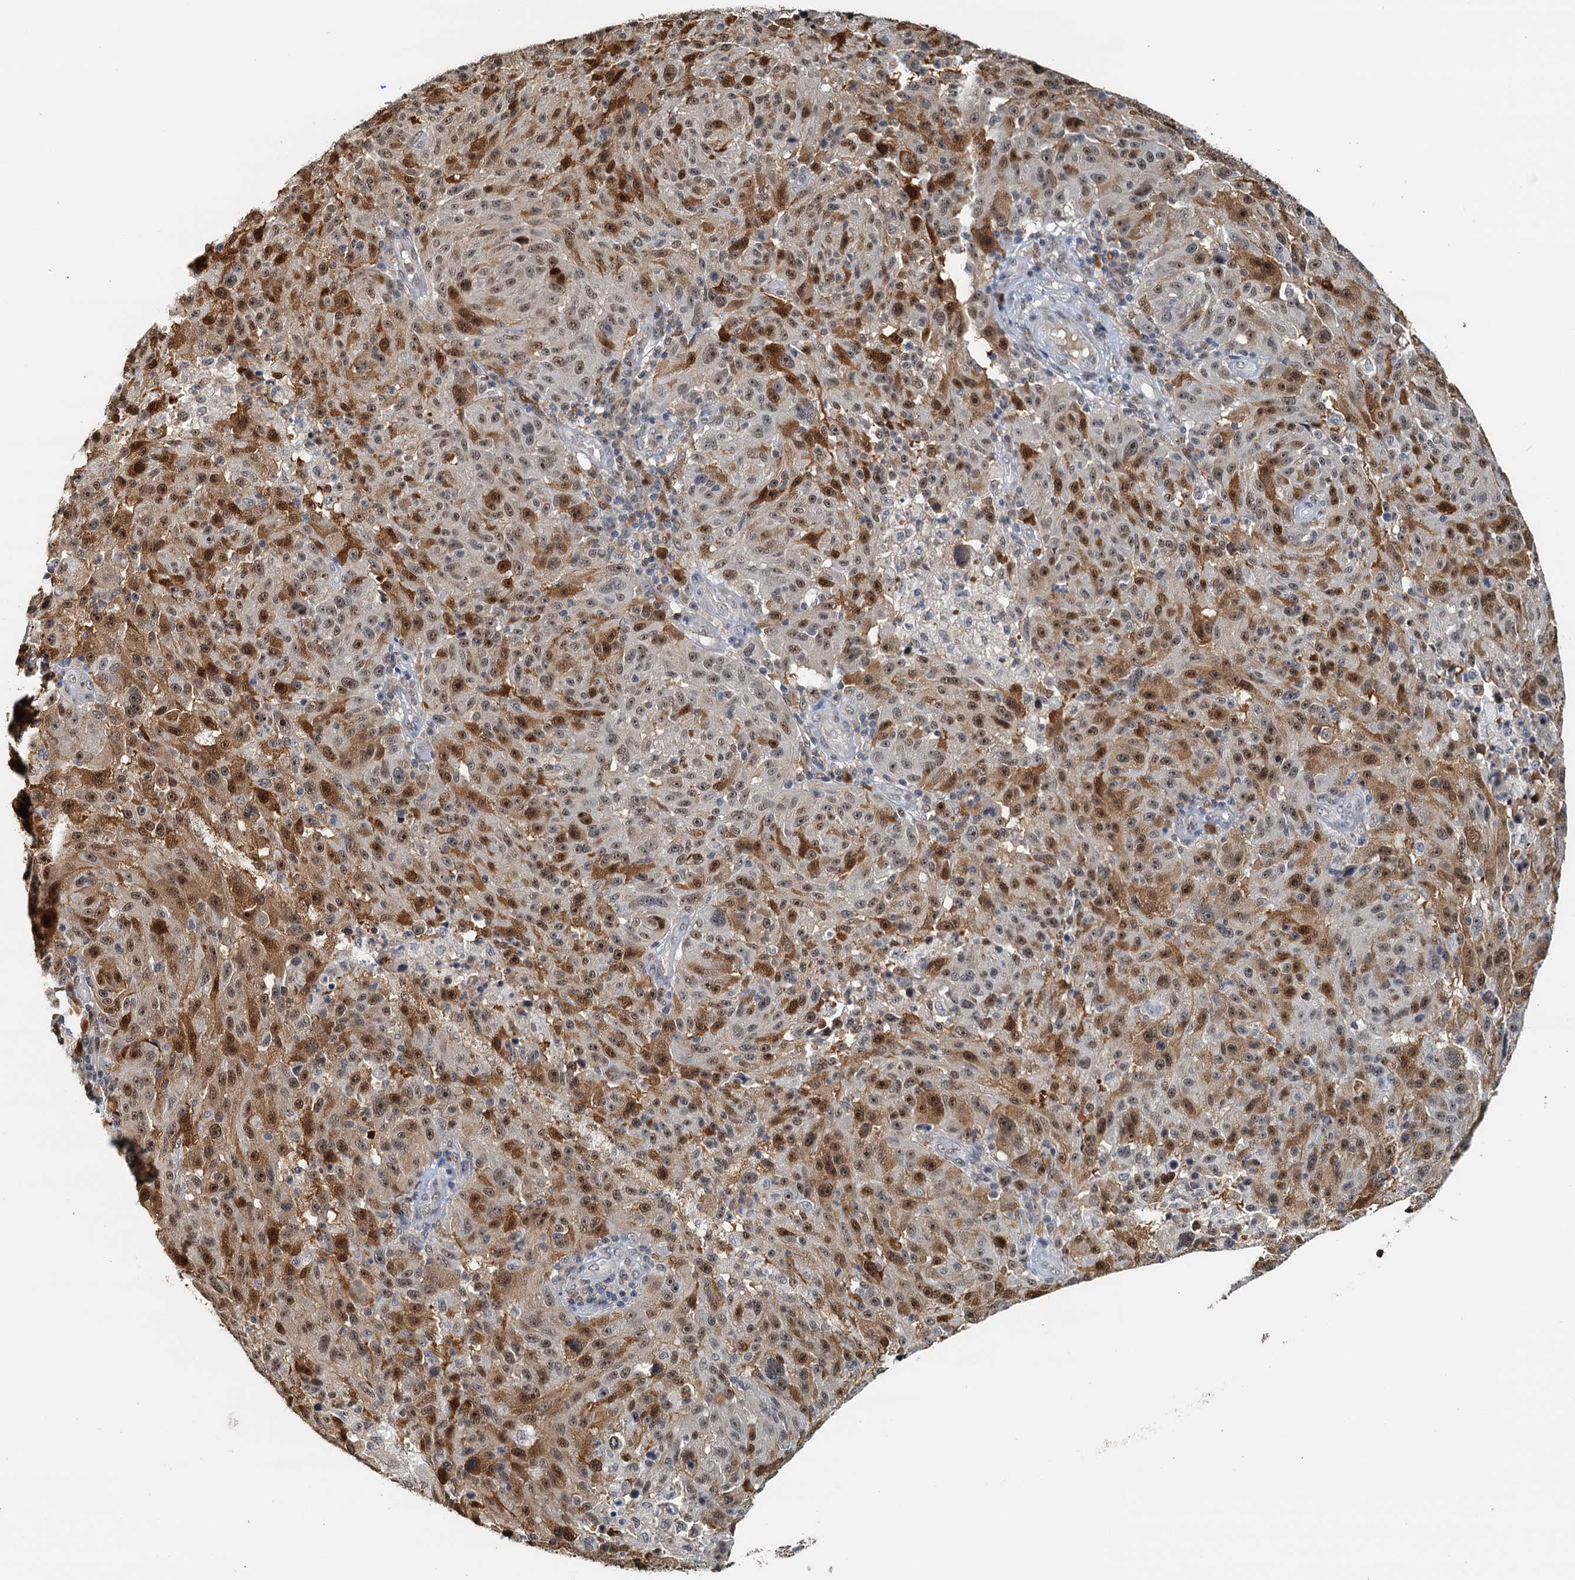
{"staining": {"intensity": "moderate", "quantity": ">75%", "location": "cytoplasmic/membranous,nuclear"}, "tissue": "melanoma", "cell_type": "Tumor cells", "image_type": "cancer", "snomed": [{"axis": "morphology", "description": "Malignant melanoma, NOS"}, {"axis": "topography", "description": "Skin"}], "caption": "Tumor cells display moderate cytoplasmic/membranous and nuclear staining in about >75% of cells in melanoma. (DAB (3,3'-diaminobenzidine) IHC, brown staining for protein, blue staining for nuclei).", "gene": "SPINDOC", "patient": {"sex": "male", "age": 53}}